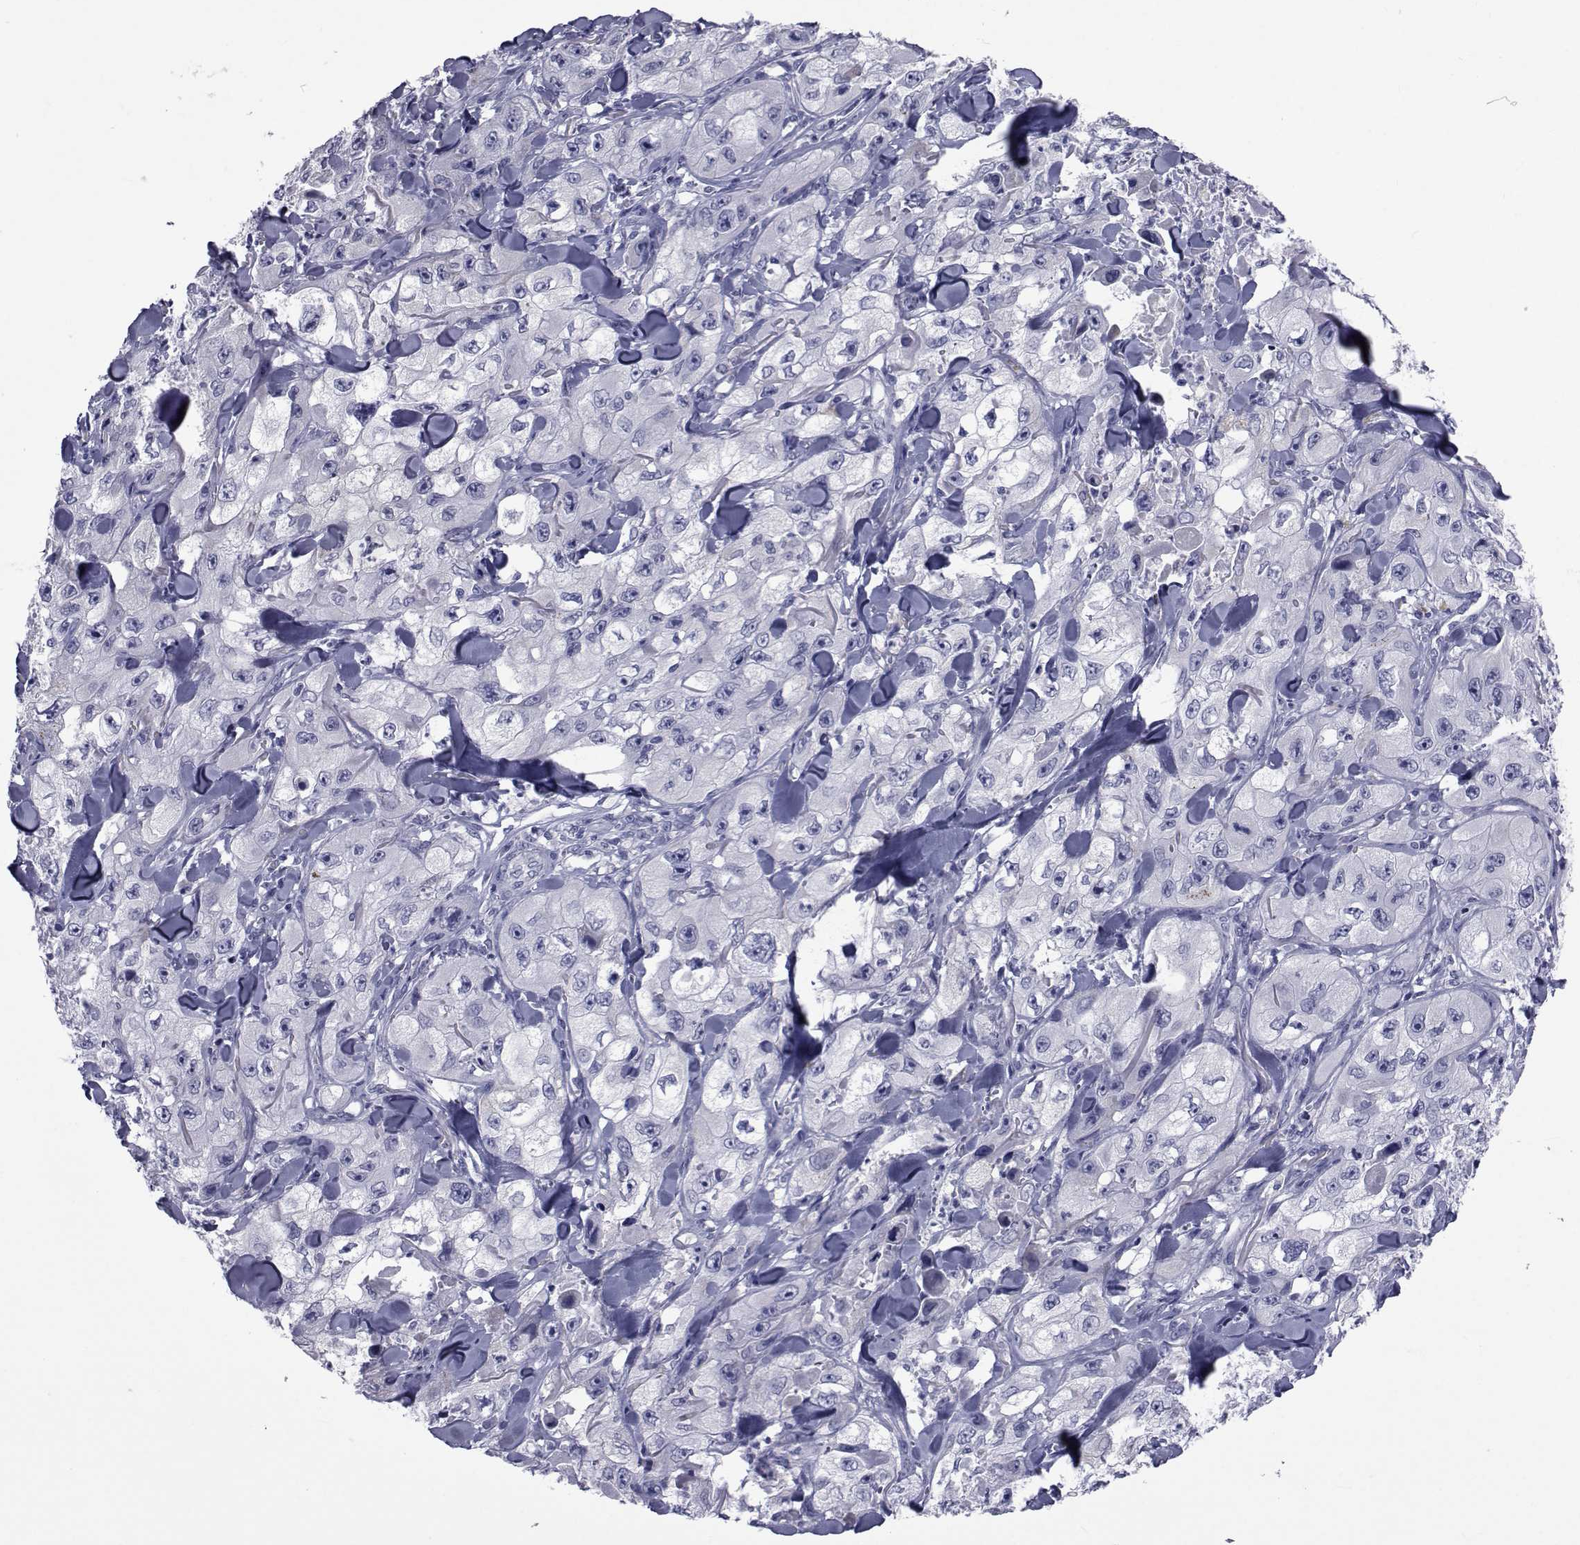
{"staining": {"intensity": "negative", "quantity": "none", "location": "none"}, "tissue": "skin cancer", "cell_type": "Tumor cells", "image_type": "cancer", "snomed": [{"axis": "morphology", "description": "Squamous cell carcinoma, NOS"}, {"axis": "topography", "description": "Skin"}, {"axis": "topography", "description": "Subcutis"}], "caption": "Immunohistochemistry (IHC) photomicrograph of neoplastic tissue: human skin cancer (squamous cell carcinoma) stained with DAB displays no significant protein expression in tumor cells.", "gene": "GKAP1", "patient": {"sex": "male", "age": 73}}